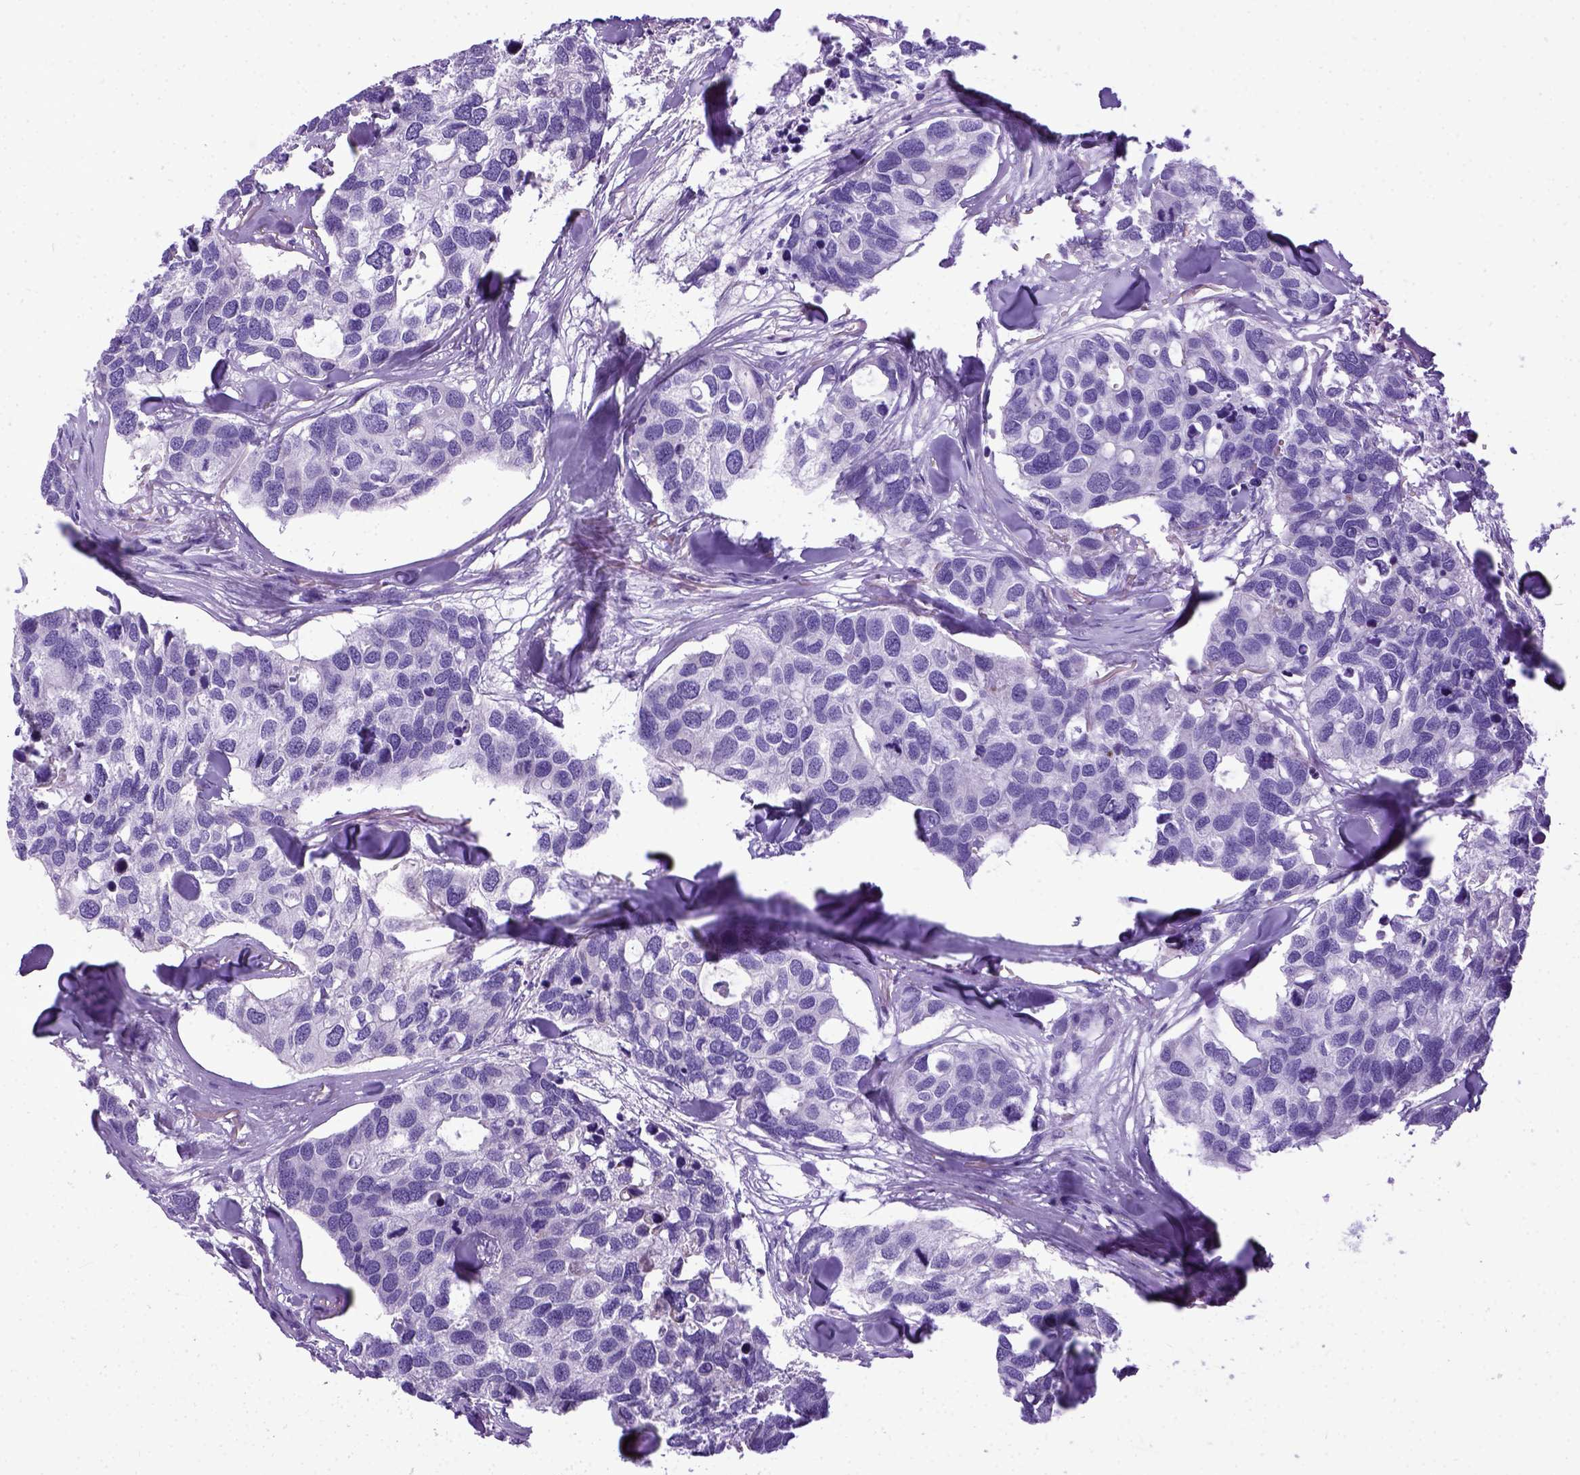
{"staining": {"intensity": "negative", "quantity": "none", "location": "none"}, "tissue": "breast cancer", "cell_type": "Tumor cells", "image_type": "cancer", "snomed": [{"axis": "morphology", "description": "Duct carcinoma"}, {"axis": "topography", "description": "Breast"}], "caption": "This micrograph is of intraductal carcinoma (breast) stained with IHC to label a protein in brown with the nuclei are counter-stained blue. There is no expression in tumor cells.", "gene": "IGF2", "patient": {"sex": "female", "age": 83}}